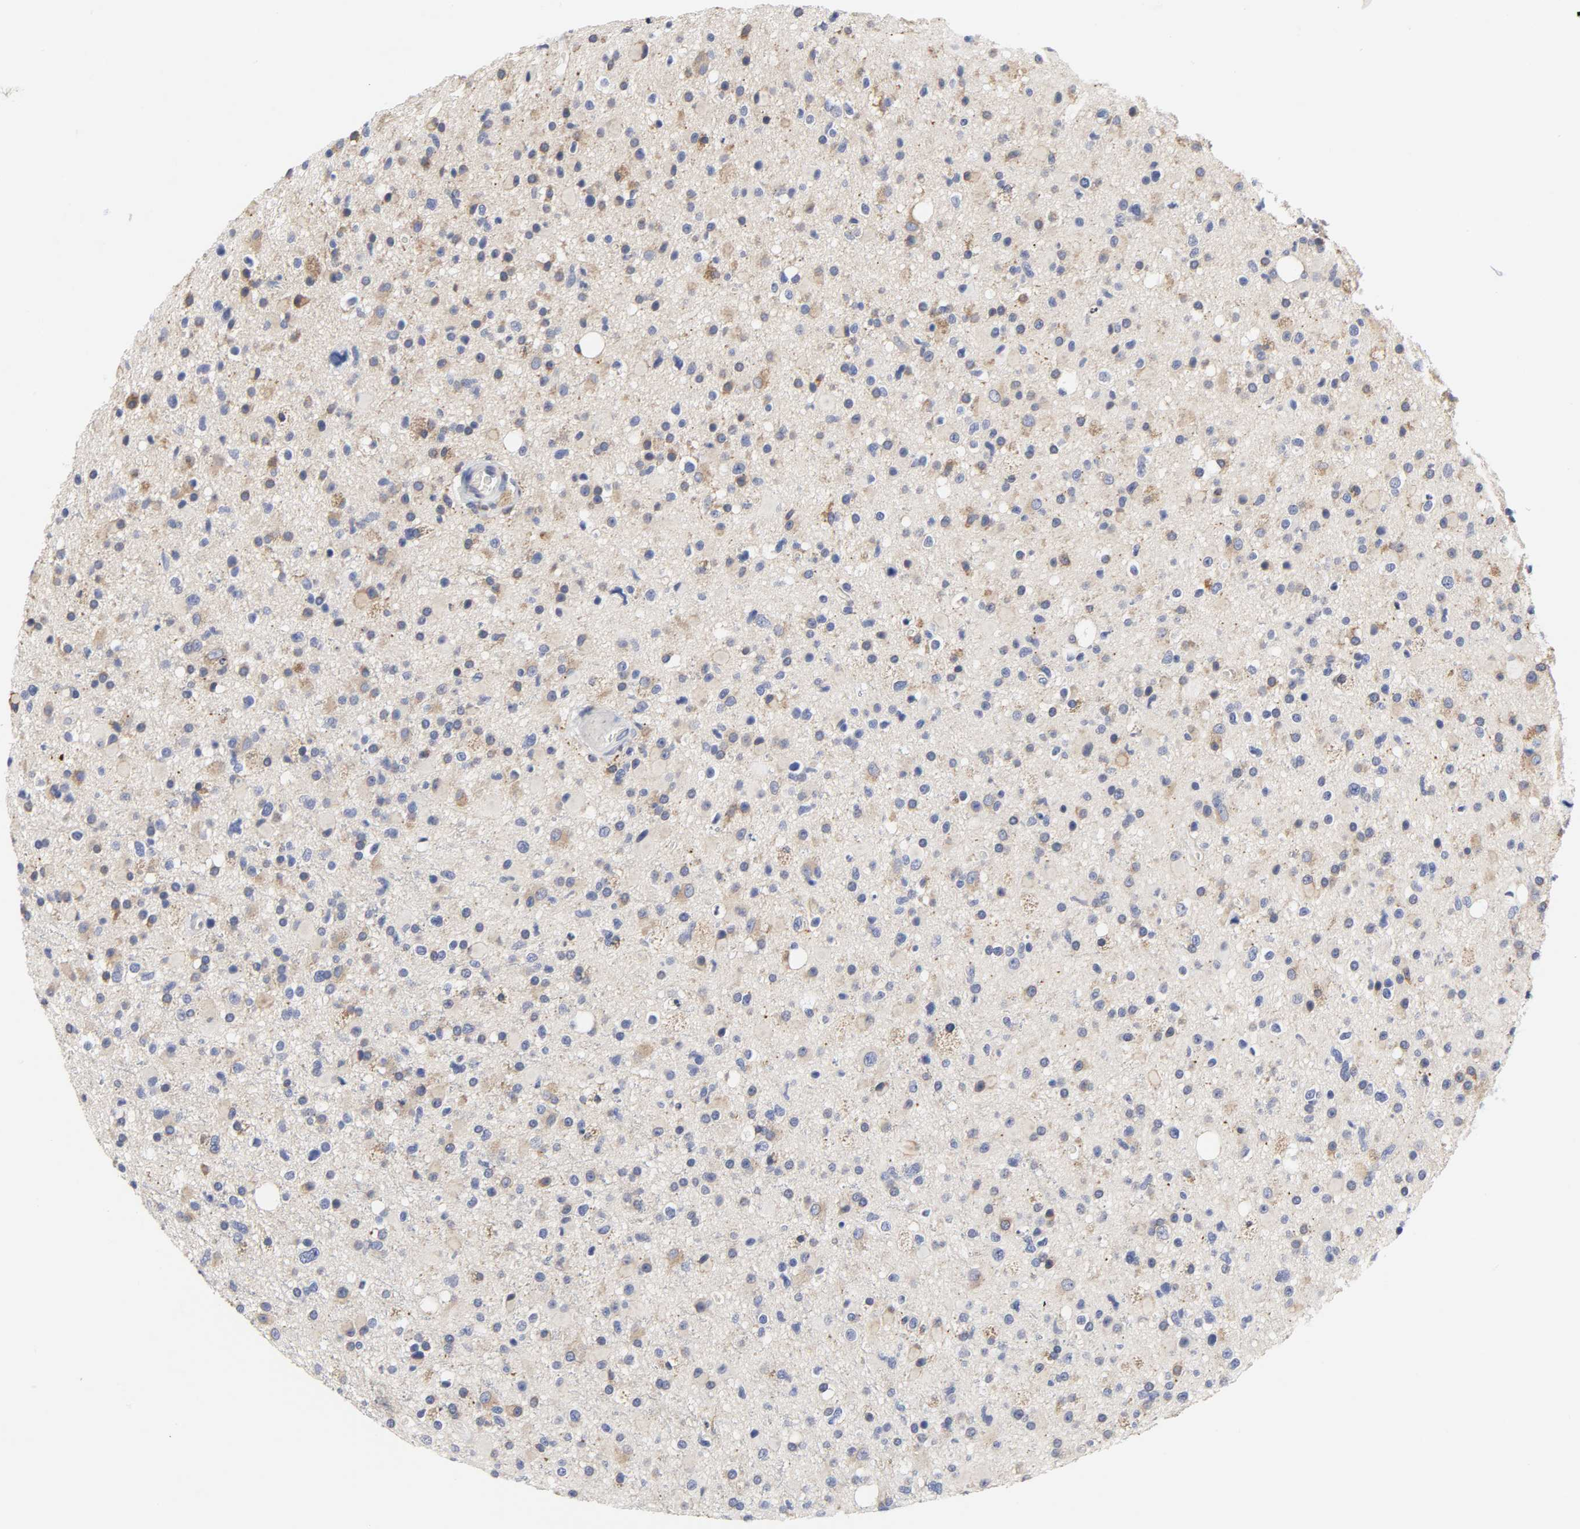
{"staining": {"intensity": "weak", "quantity": "25%-75%", "location": "cytoplasmic/membranous"}, "tissue": "glioma", "cell_type": "Tumor cells", "image_type": "cancer", "snomed": [{"axis": "morphology", "description": "Glioma, malignant, High grade"}, {"axis": "topography", "description": "Brain"}], "caption": "A low amount of weak cytoplasmic/membranous expression is identified in approximately 25%-75% of tumor cells in malignant glioma (high-grade) tissue.", "gene": "HCK", "patient": {"sex": "male", "age": 33}}